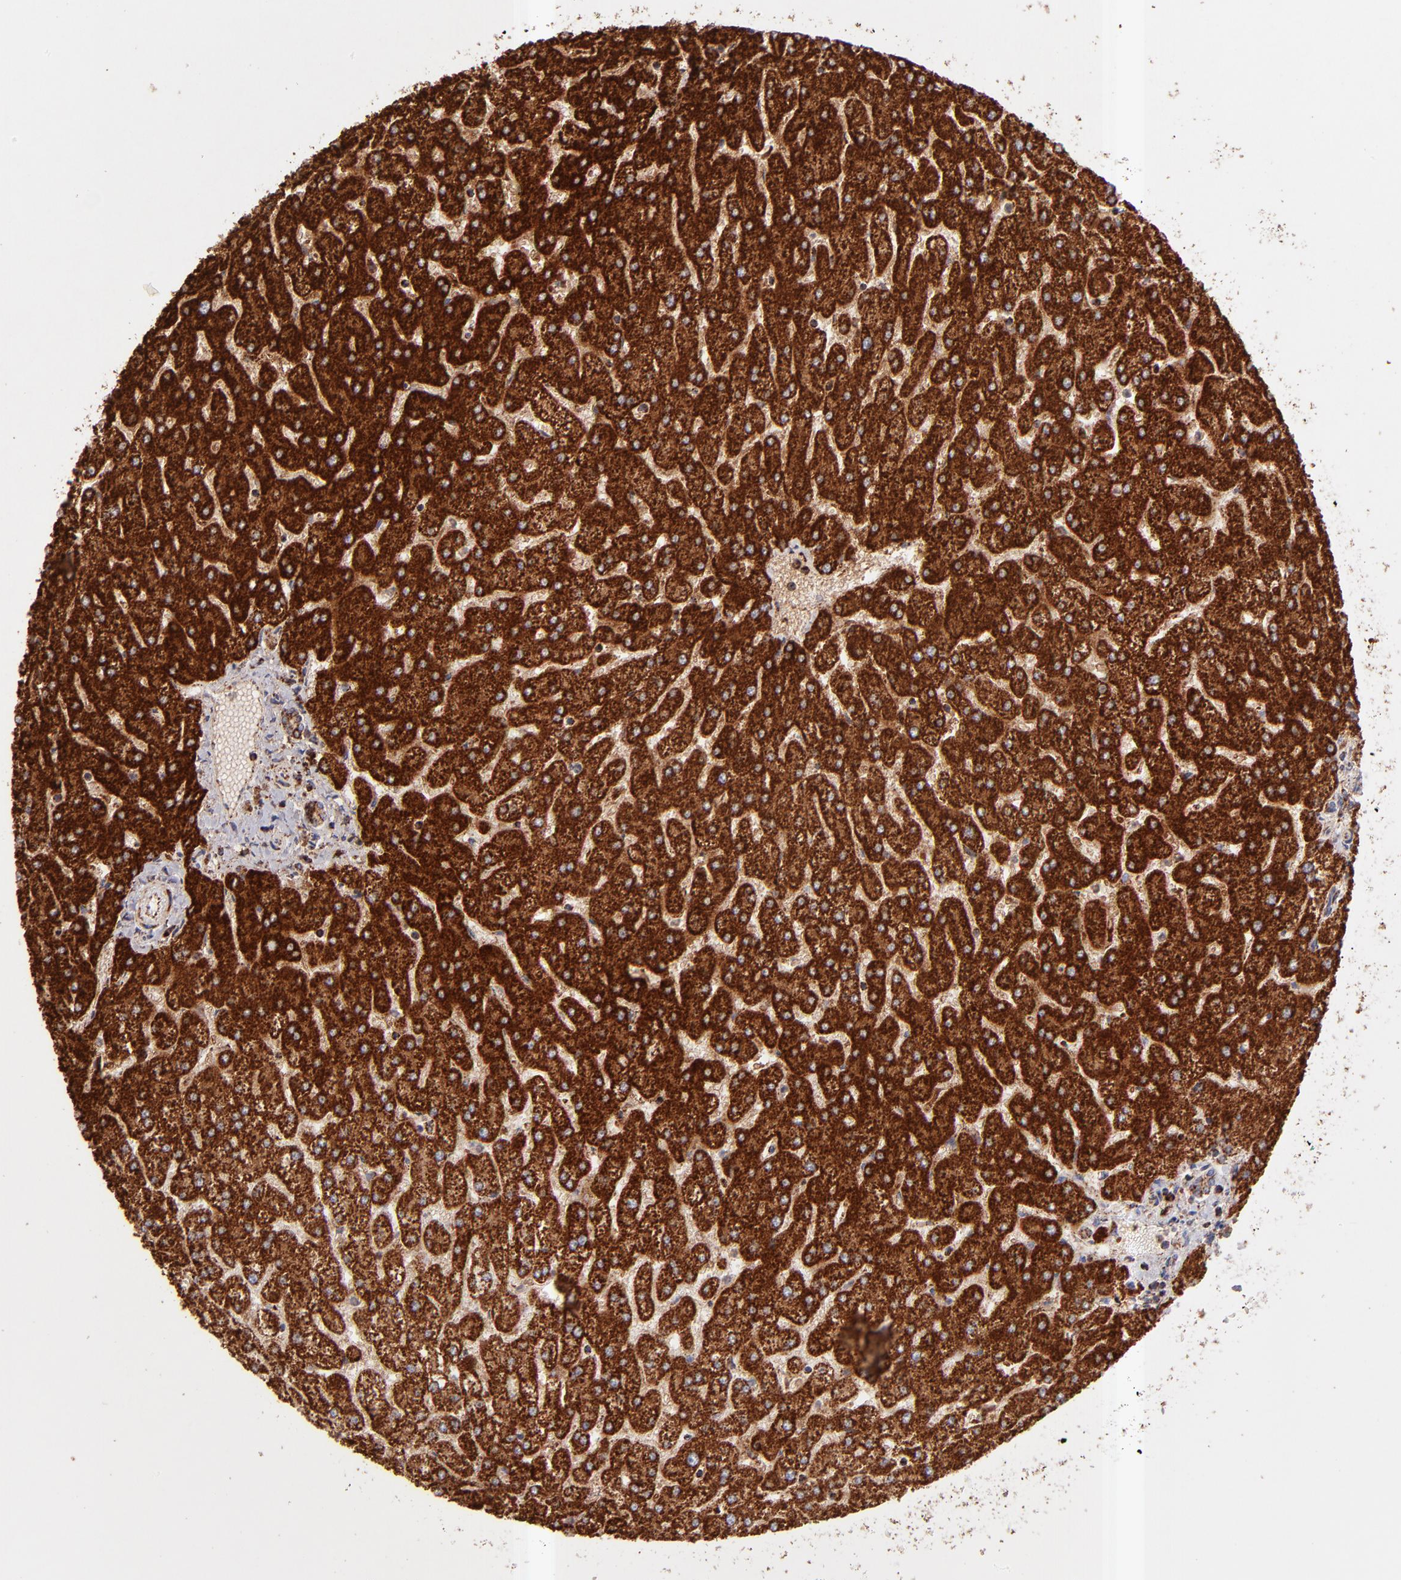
{"staining": {"intensity": "moderate", "quantity": ">75%", "location": "cytoplasmic/membranous"}, "tissue": "liver", "cell_type": "Cholangiocytes", "image_type": "normal", "snomed": [{"axis": "morphology", "description": "Normal tissue, NOS"}, {"axis": "topography", "description": "Liver"}], "caption": "Approximately >75% of cholangiocytes in normal human liver demonstrate moderate cytoplasmic/membranous protein expression as visualized by brown immunohistochemical staining.", "gene": "DLST", "patient": {"sex": "female", "age": 32}}